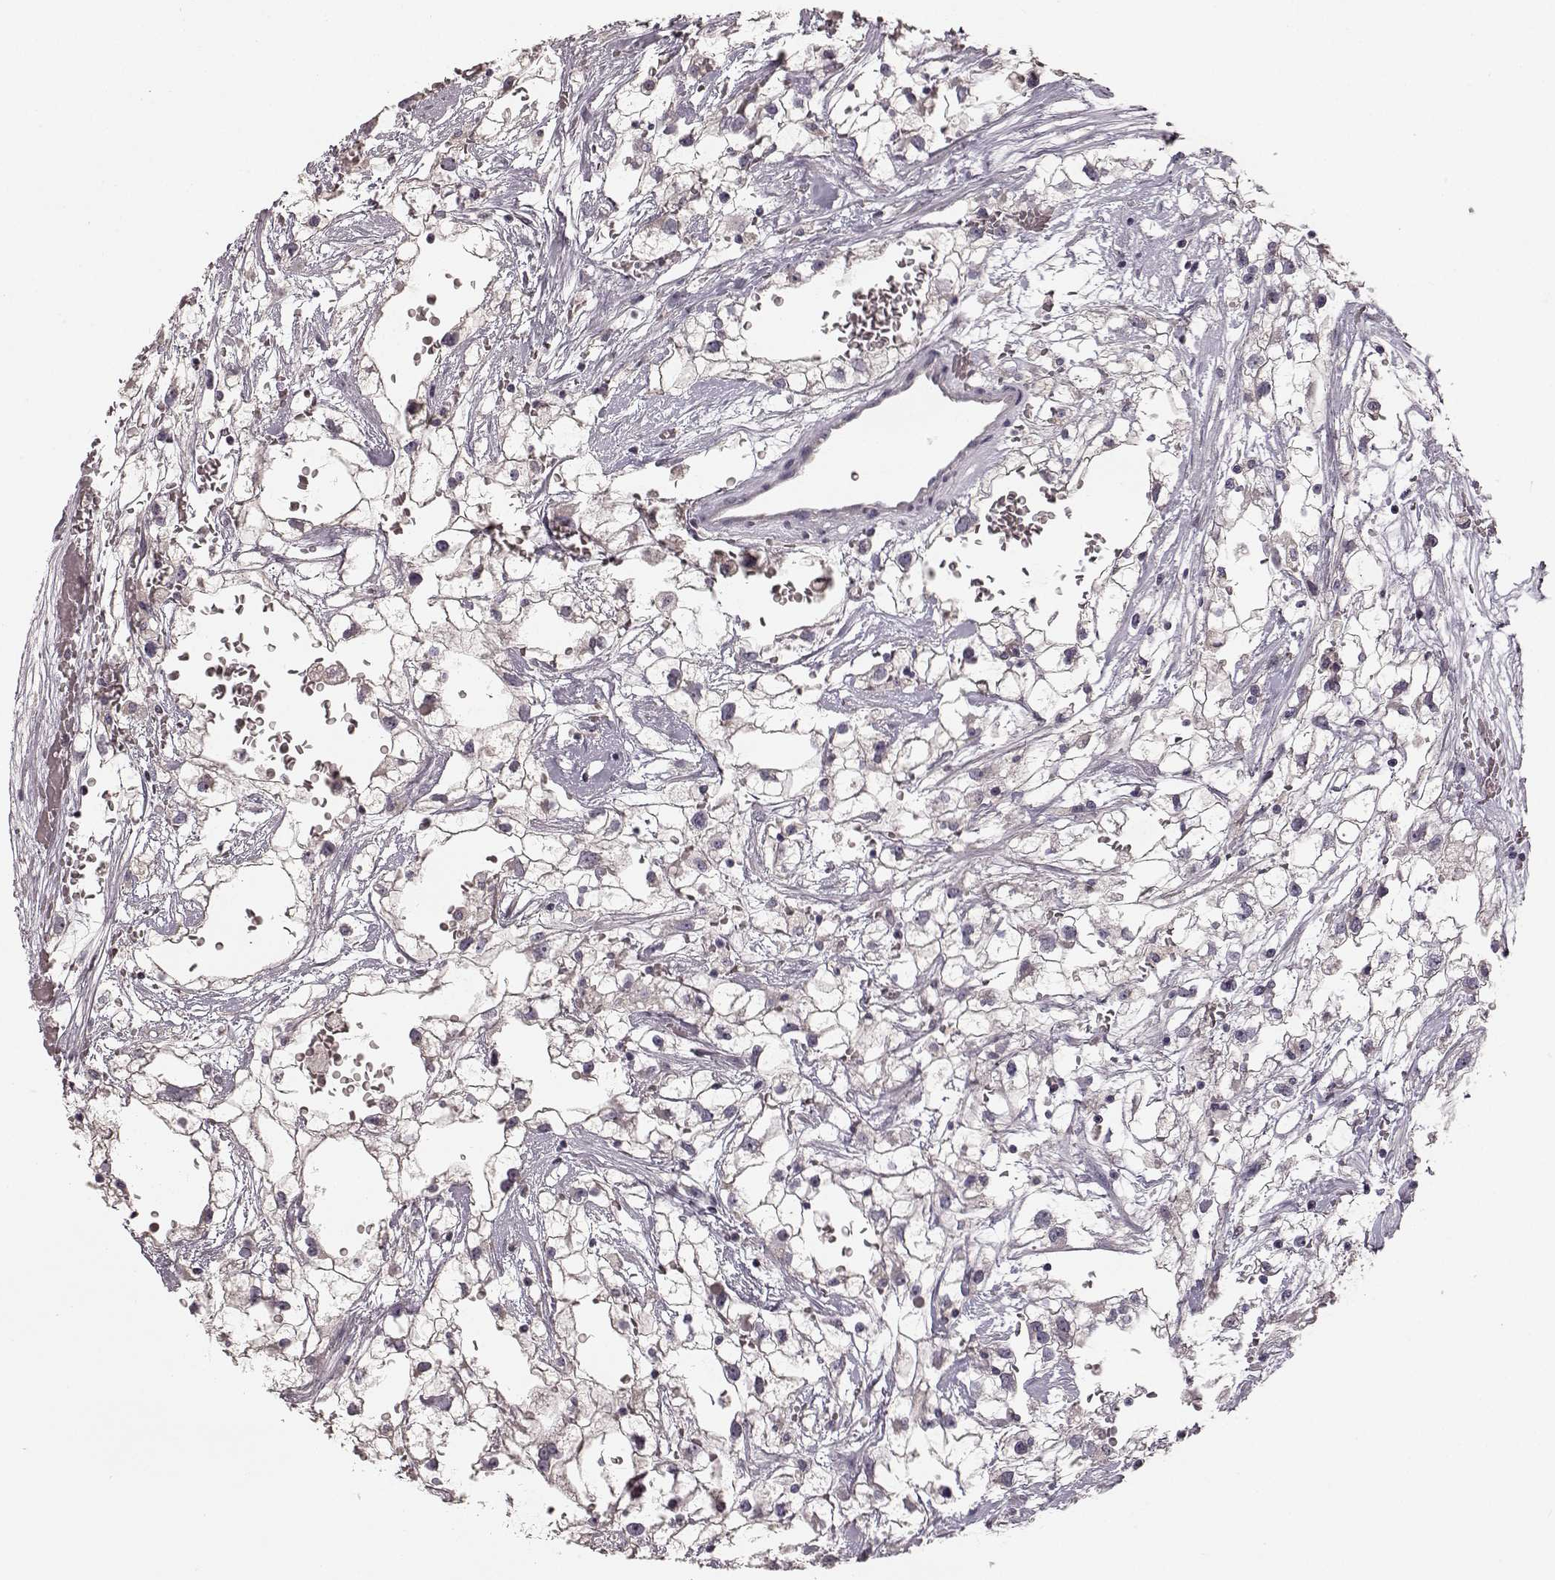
{"staining": {"intensity": "negative", "quantity": "none", "location": "none"}, "tissue": "renal cancer", "cell_type": "Tumor cells", "image_type": "cancer", "snomed": [{"axis": "morphology", "description": "Adenocarcinoma, NOS"}, {"axis": "topography", "description": "Kidney"}], "caption": "Photomicrograph shows no protein positivity in tumor cells of adenocarcinoma (renal) tissue. Nuclei are stained in blue.", "gene": "MIA", "patient": {"sex": "male", "age": 59}}